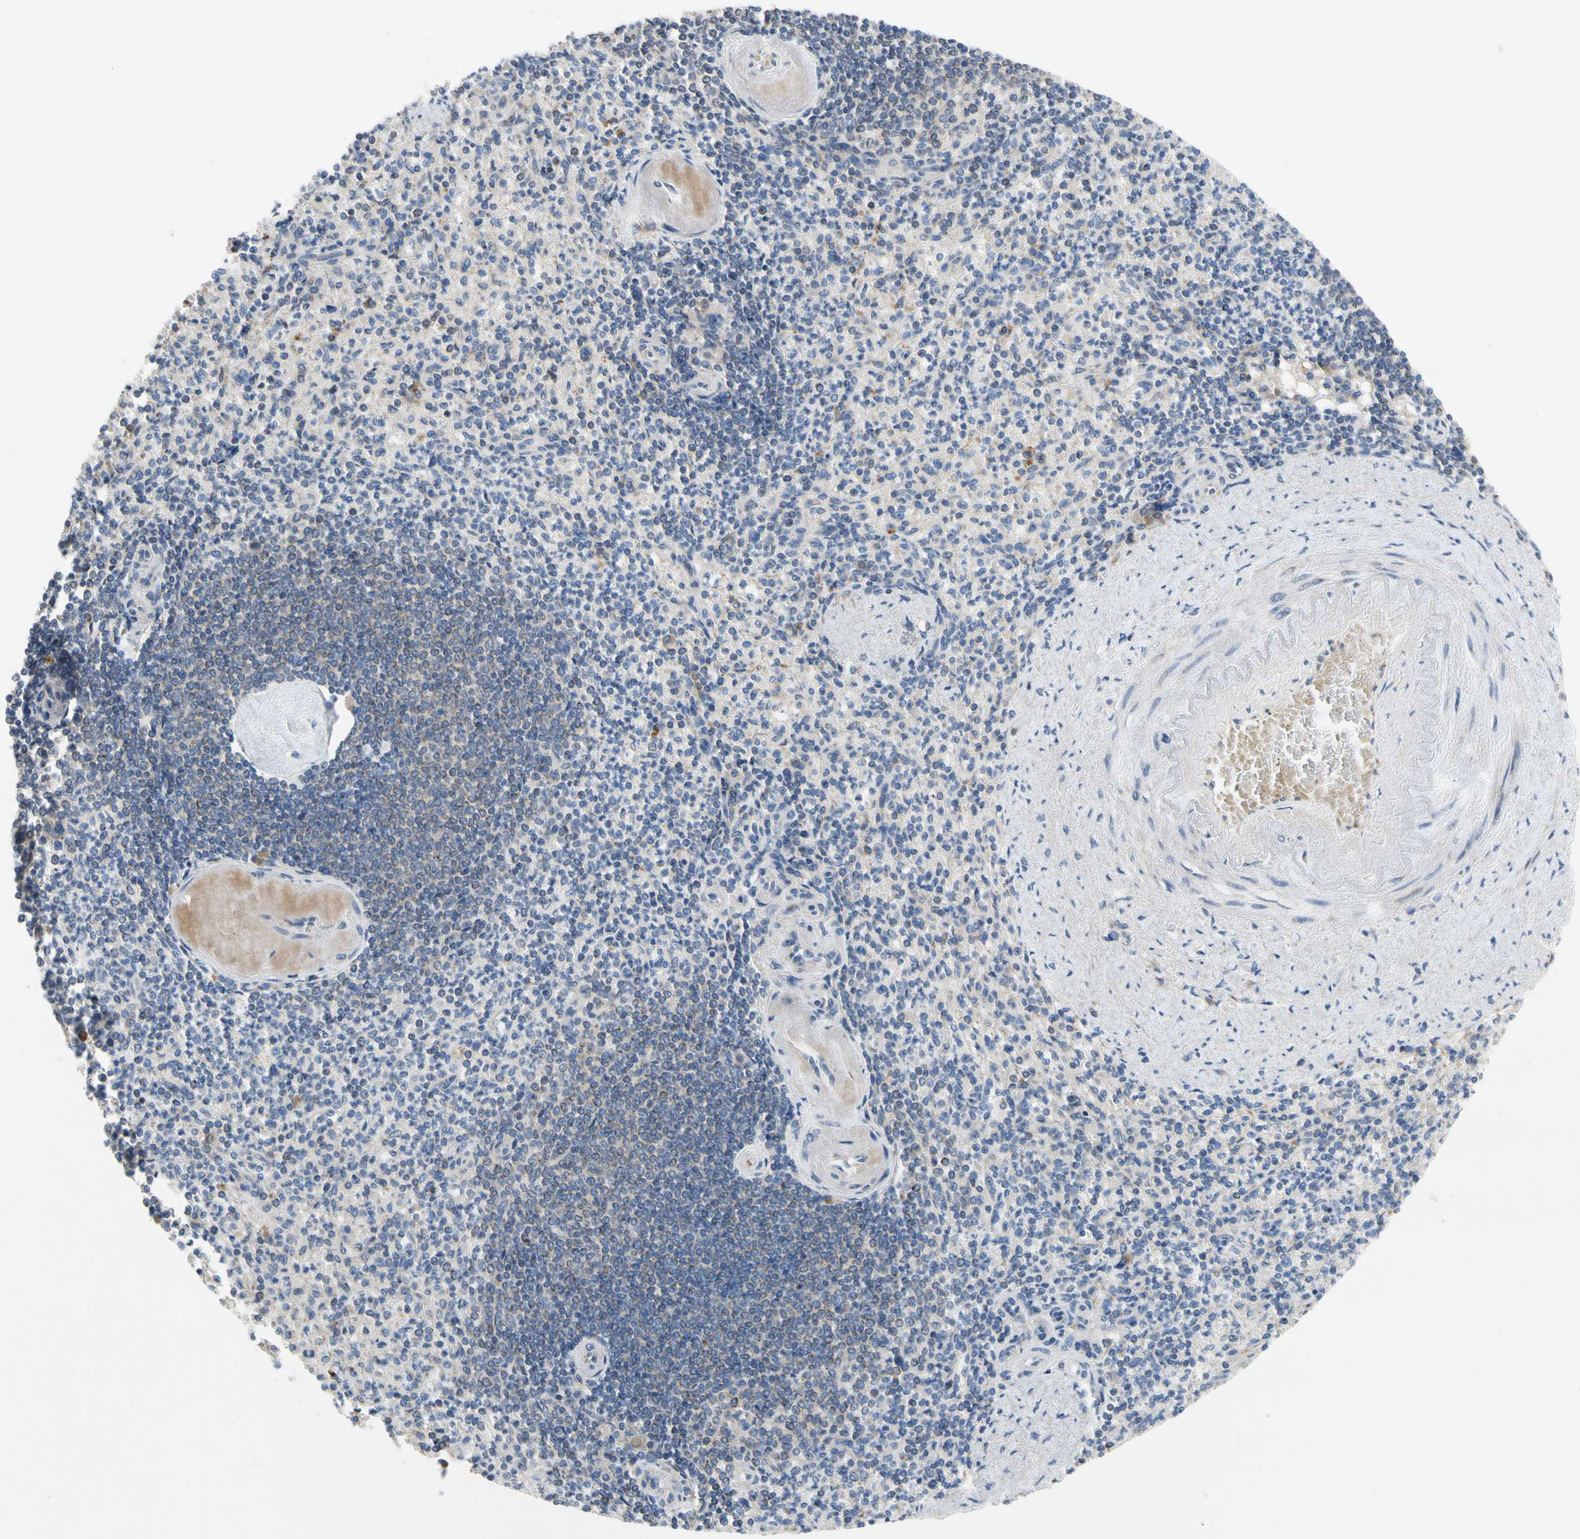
{"staining": {"intensity": "weak", "quantity": "<25%", "location": "cytoplasmic/membranous"}, "tissue": "spleen", "cell_type": "Cells in red pulp", "image_type": "normal", "snomed": [{"axis": "morphology", "description": "Normal tissue, NOS"}, {"axis": "topography", "description": "Spleen"}], "caption": "Cells in red pulp show no significant protein staining in benign spleen. The staining is performed using DAB (3,3'-diaminobenzidine) brown chromogen with nuclei counter-stained in using hematoxylin.", "gene": "KLHDC8B", "patient": {"sex": "female", "age": 74}}